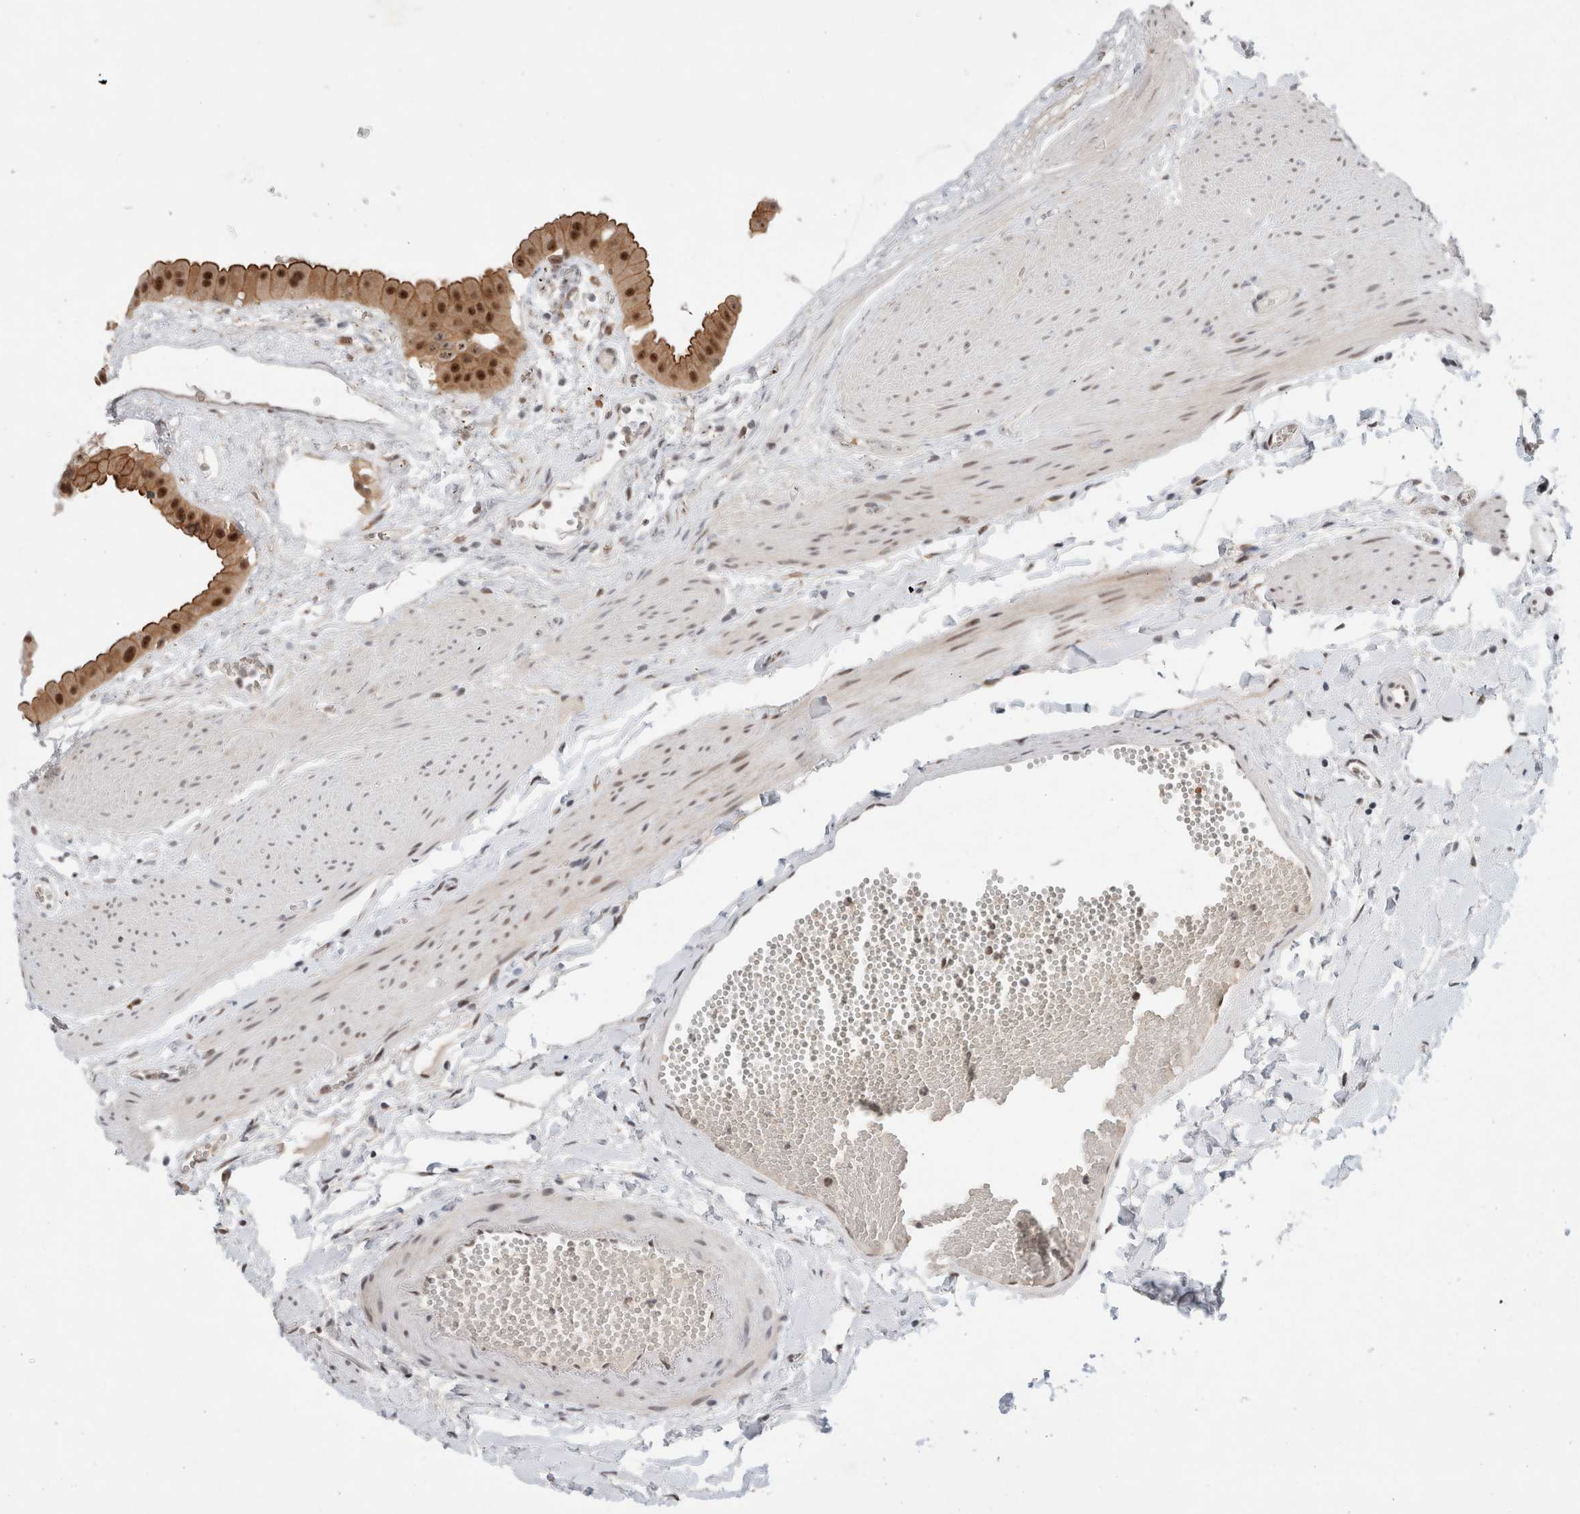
{"staining": {"intensity": "strong", "quantity": ">75%", "location": "cytoplasmic/membranous,nuclear"}, "tissue": "gallbladder", "cell_type": "Glandular cells", "image_type": "normal", "snomed": [{"axis": "morphology", "description": "Normal tissue, NOS"}, {"axis": "topography", "description": "Gallbladder"}], "caption": "This photomicrograph demonstrates IHC staining of benign human gallbladder, with high strong cytoplasmic/membranous,nuclear positivity in about >75% of glandular cells.", "gene": "NCAPG2", "patient": {"sex": "female", "age": 64}}